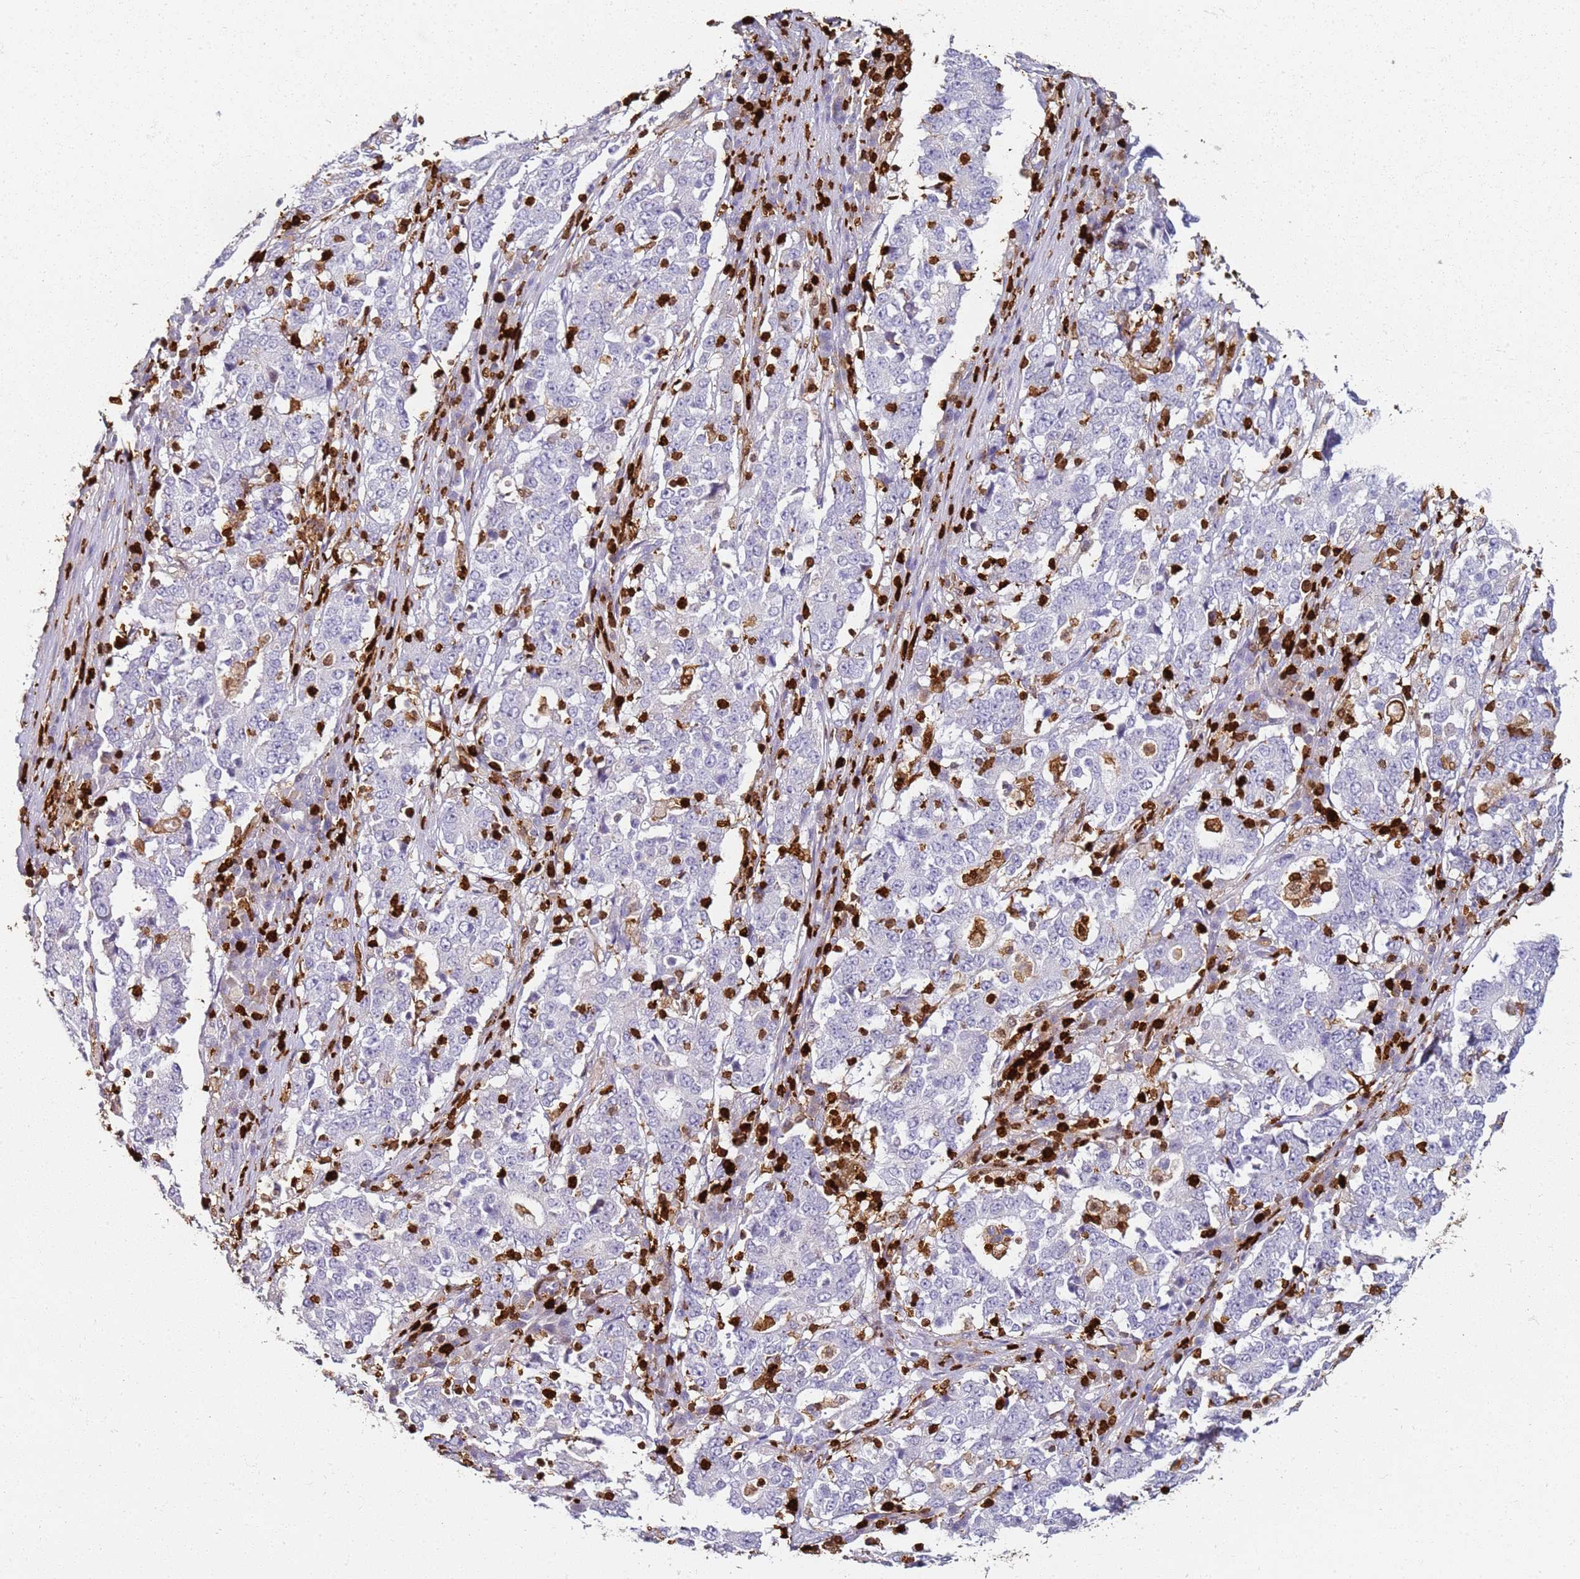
{"staining": {"intensity": "negative", "quantity": "none", "location": "none"}, "tissue": "stomach cancer", "cell_type": "Tumor cells", "image_type": "cancer", "snomed": [{"axis": "morphology", "description": "Adenocarcinoma, NOS"}, {"axis": "topography", "description": "Stomach"}], "caption": "DAB immunohistochemical staining of human stomach adenocarcinoma exhibits no significant staining in tumor cells.", "gene": "S100A4", "patient": {"sex": "male", "age": 59}}